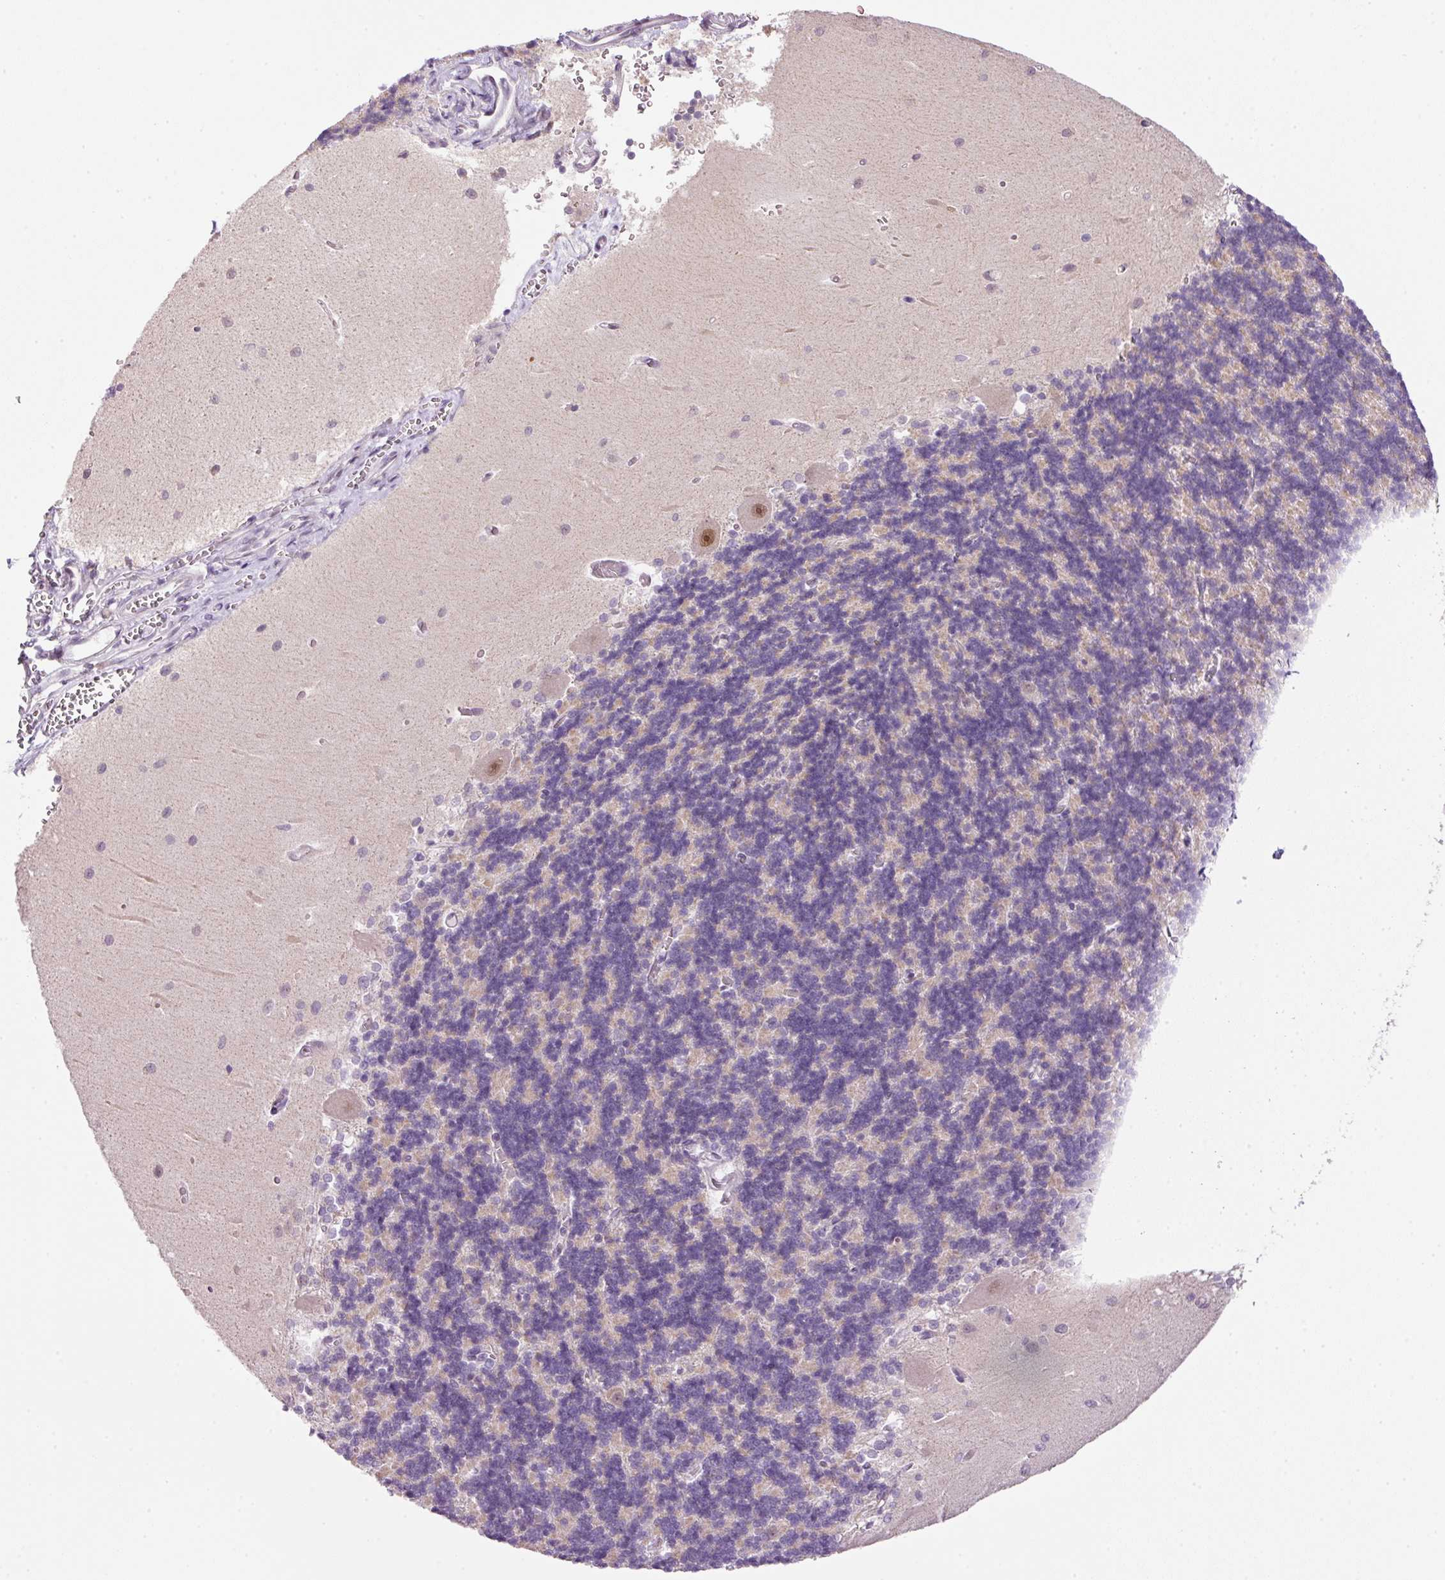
{"staining": {"intensity": "moderate", "quantity": "25%-75%", "location": "cytoplasmic/membranous"}, "tissue": "cerebellum", "cell_type": "Cells in granular layer", "image_type": "normal", "snomed": [{"axis": "morphology", "description": "Normal tissue, NOS"}, {"axis": "topography", "description": "Cerebellum"}], "caption": "Normal cerebellum was stained to show a protein in brown. There is medium levels of moderate cytoplasmic/membranous staining in approximately 25%-75% of cells in granular layer.", "gene": "KPNA2", "patient": {"sex": "male", "age": 37}}